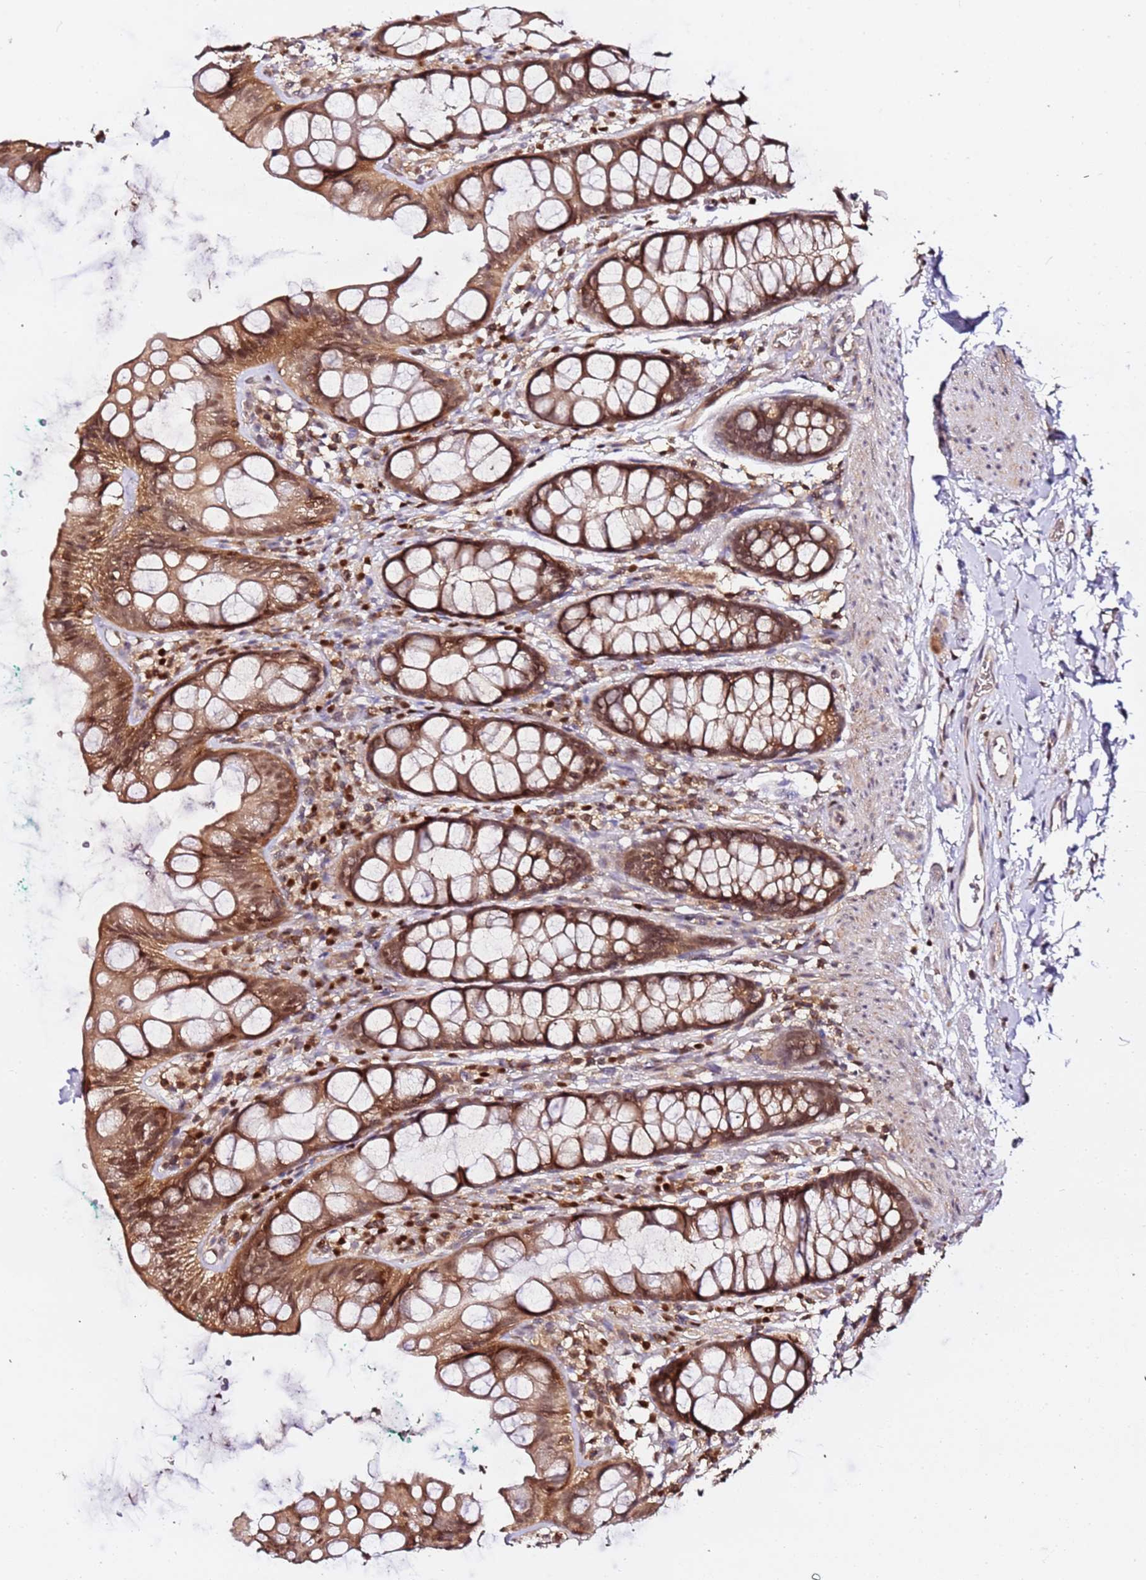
{"staining": {"intensity": "moderate", "quantity": ">75%", "location": "cytoplasmic/membranous,nuclear"}, "tissue": "rectum", "cell_type": "Glandular cells", "image_type": "normal", "snomed": [{"axis": "morphology", "description": "Normal tissue, NOS"}, {"axis": "topography", "description": "Rectum"}], "caption": "About >75% of glandular cells in benign human rectum demonstrate moderate cytoplasmic/membranous,nuclear protein staining as visualized by brown immunohistochemical staining.", "gene": "OR5V1", "patient": {"sex": "female", "age": 65}}